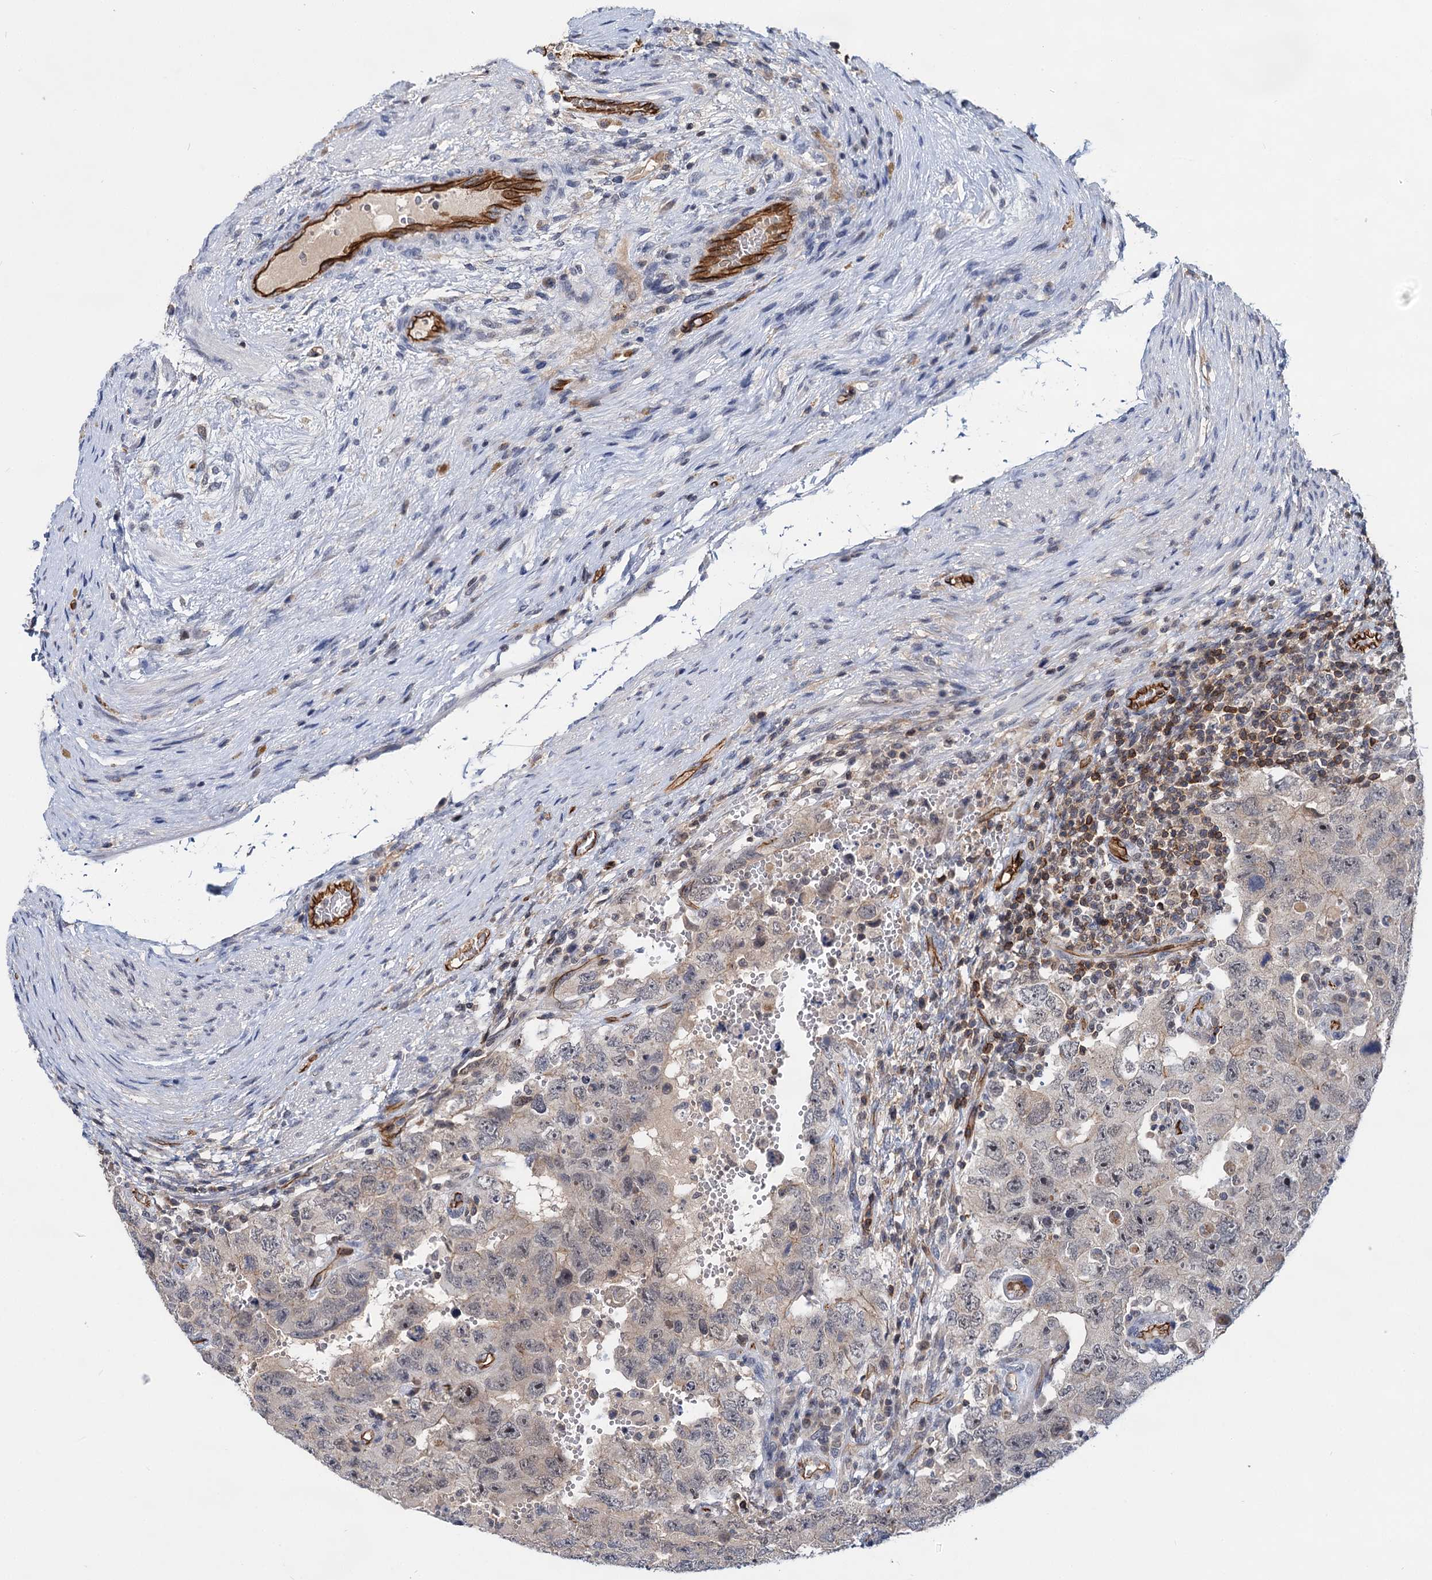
{"staining": {"intensity": "weak", "quantity": "<25%", "location": "cytoplasmic/membranous"}, "tissue": "testis cancer", "cell_type": "Tumor cells", "image_type": "cancer", "snomed": [{"axis": "morphology", "description": "Carcinoma, Embryonal, NOS"}, {"axis": "topography", "description": "Testis"}], "caption": "IHC photomicrograph of neoplastic tissue: human testis cancer (embryonal carcinoma) stained with DAB demonstrates no significant protein positivity in tumor cells.", "gene": "ABLIM1", "patient": {"sex": "male", "age": 26}}